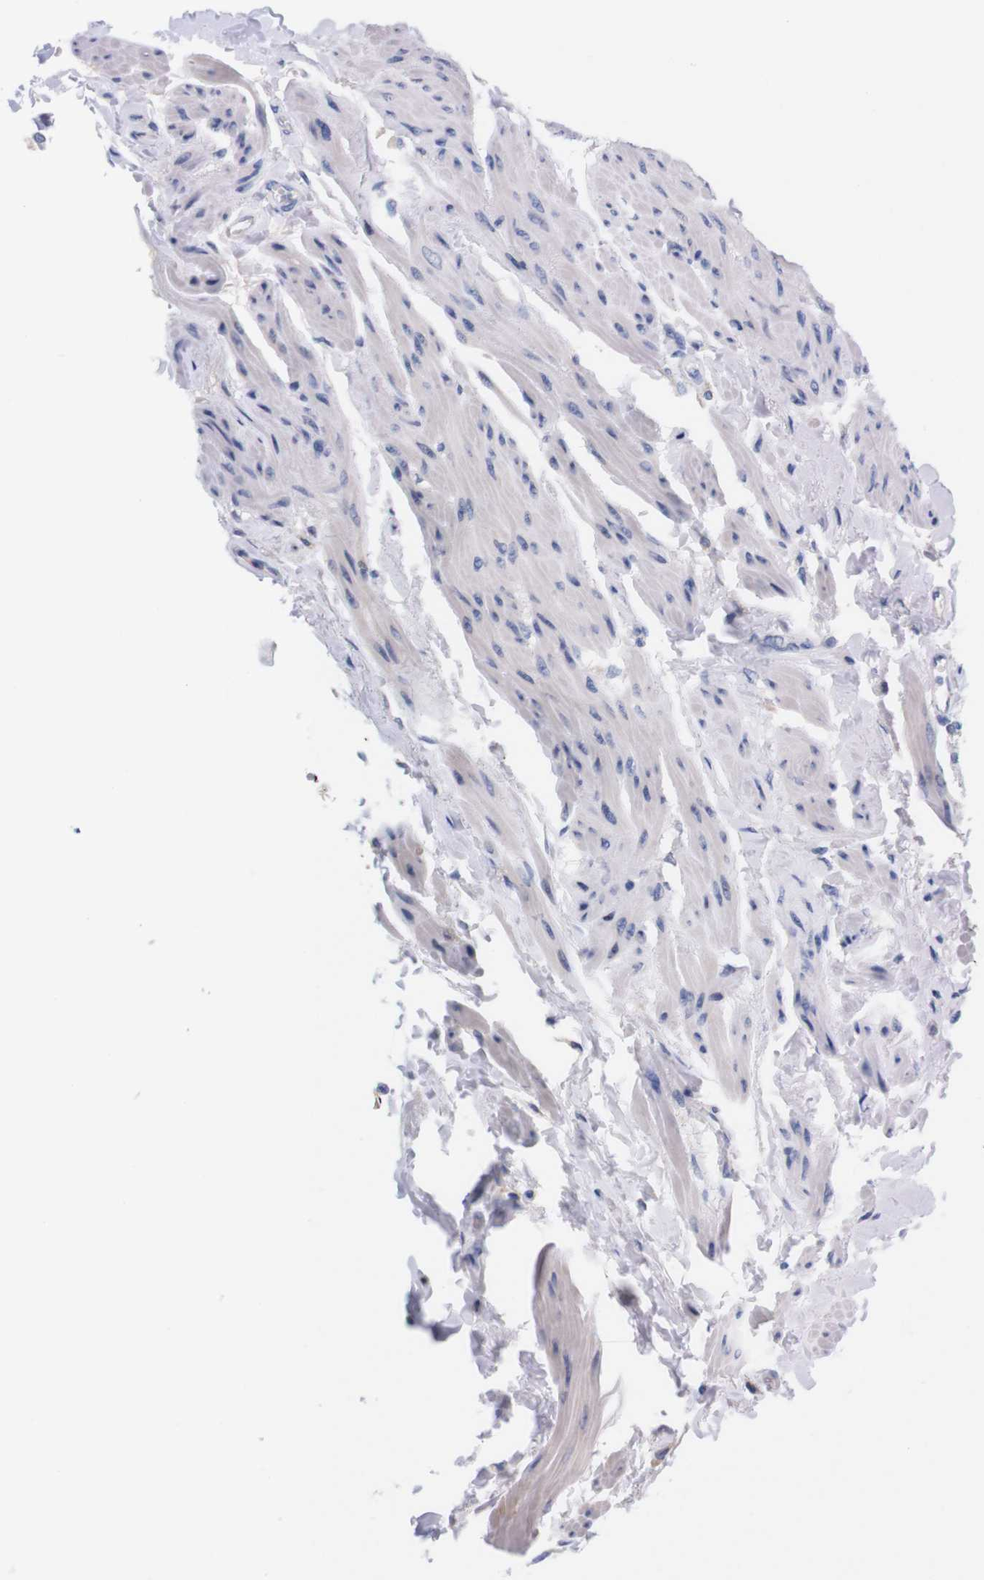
{"staining": {"intensity": "negative", "quantity": "none", "location": "none"}, "tissue": "urinary bladder", "cell_type": "Urothelial cells", "image_type": "normal", "snomed": [{"axis": "morphology", "description": "Normal tissue, NOS"}, {"axis": "topography", "description": "Urinary bladder"}], "caption": "This is a micrograph of immunohistochemistry (IHC) staining of benign urinary bladder, which shows no staining in urothelial cells. Nuclei are stained in blue.", "gene": "FAM210A", "patient": {"sex": "female", "age": 79}}